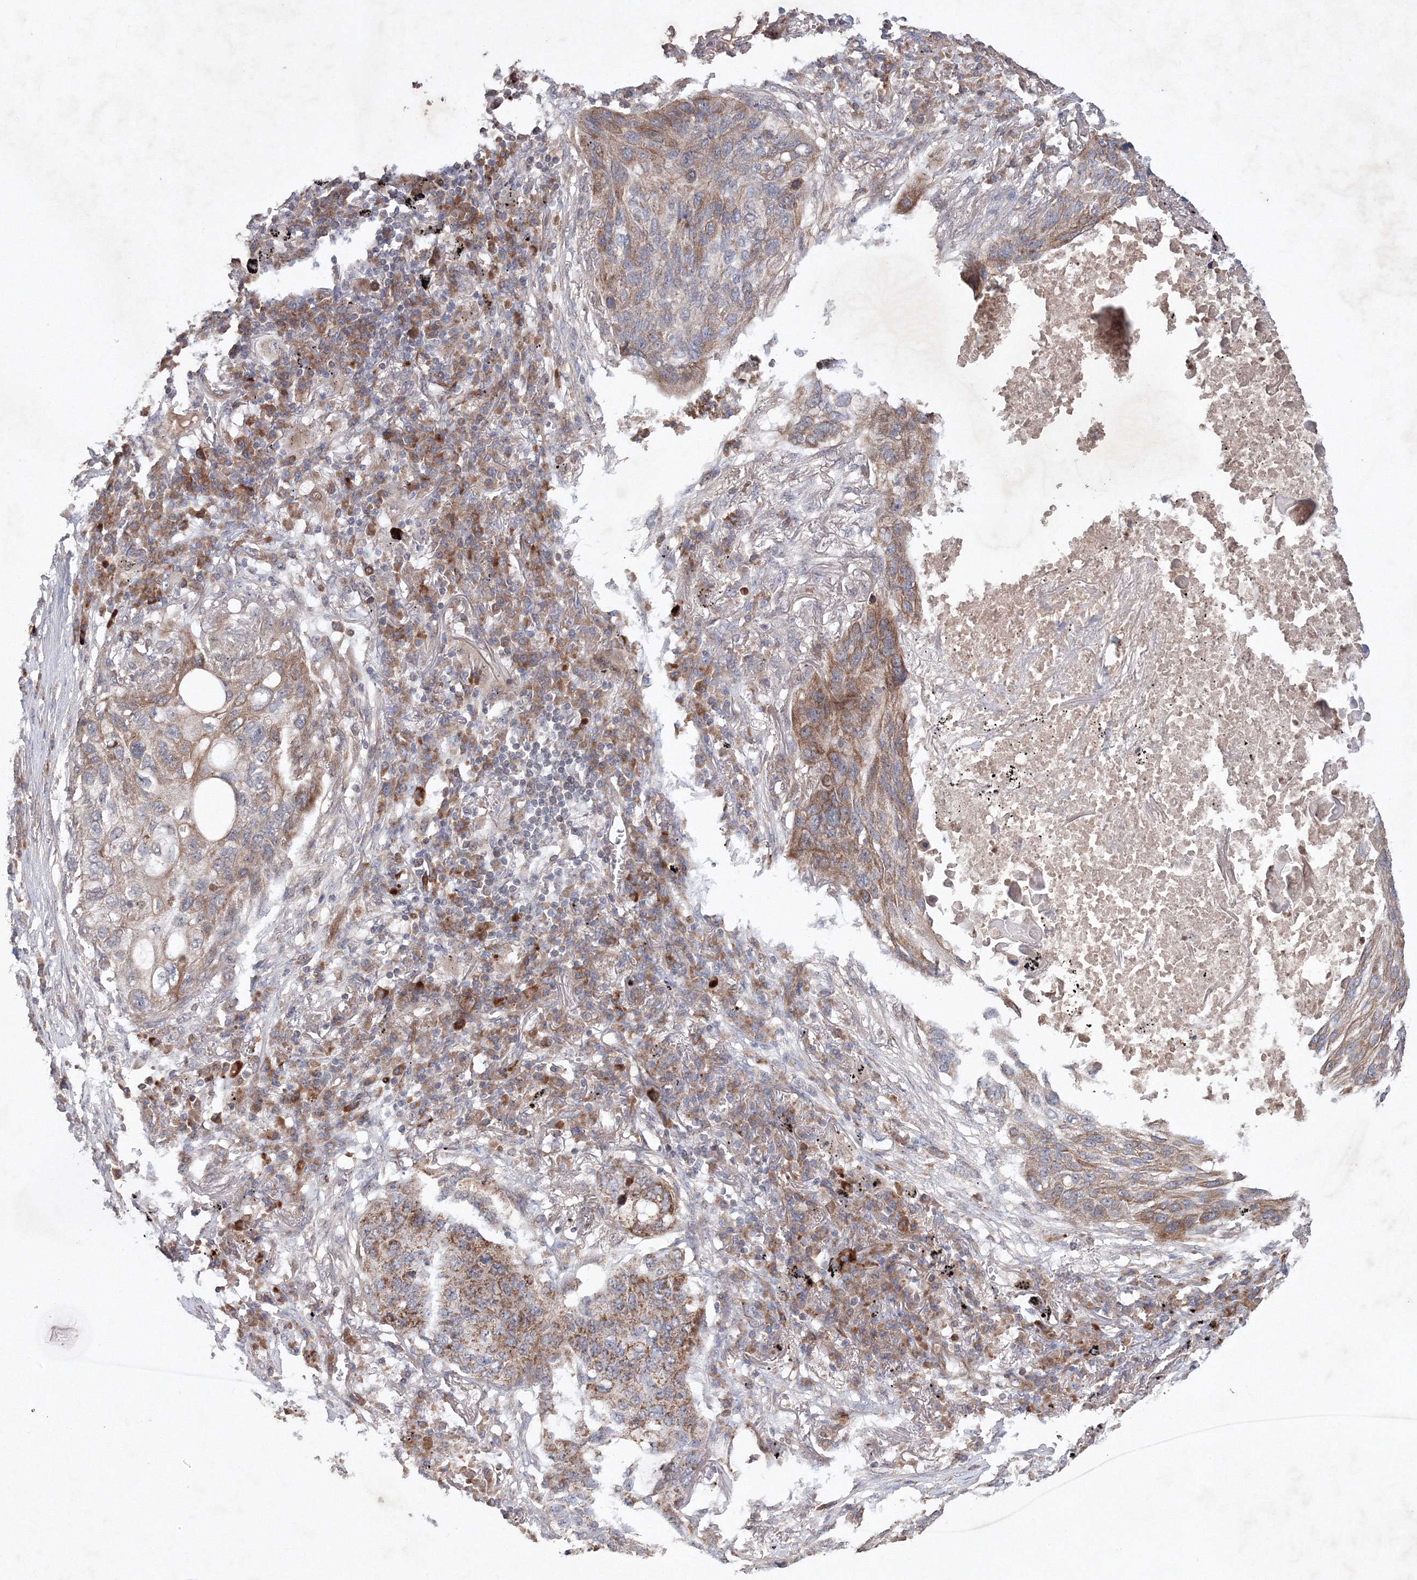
{"staining": {"intensity": "moderate", "quantity": ">75%", "location": "cytoplasmic/membranous"}, "tissue": "lung cancer", "cell_type": "Tumor cells", "image_type": "cancer", "snomed": [{"axis": "morphology", "description": "Squamous cell carcinoma, NOS"}, {"axis": "topography", "description": "Lung"}], "caption": "Immunohistochemistry staining of lung cancer, which shows medium levels of moderate cytoplasmic/membranous expression in about >75% of tumor cells indicating moderate cytoplasmic/membranous protein staining. The staining was performed using DAB (brown) for protein detection and nuclei were counterstained in hematoxylin (blue).", "gene": "NOA1", "patient": {"sex": "female", "age": 63}}